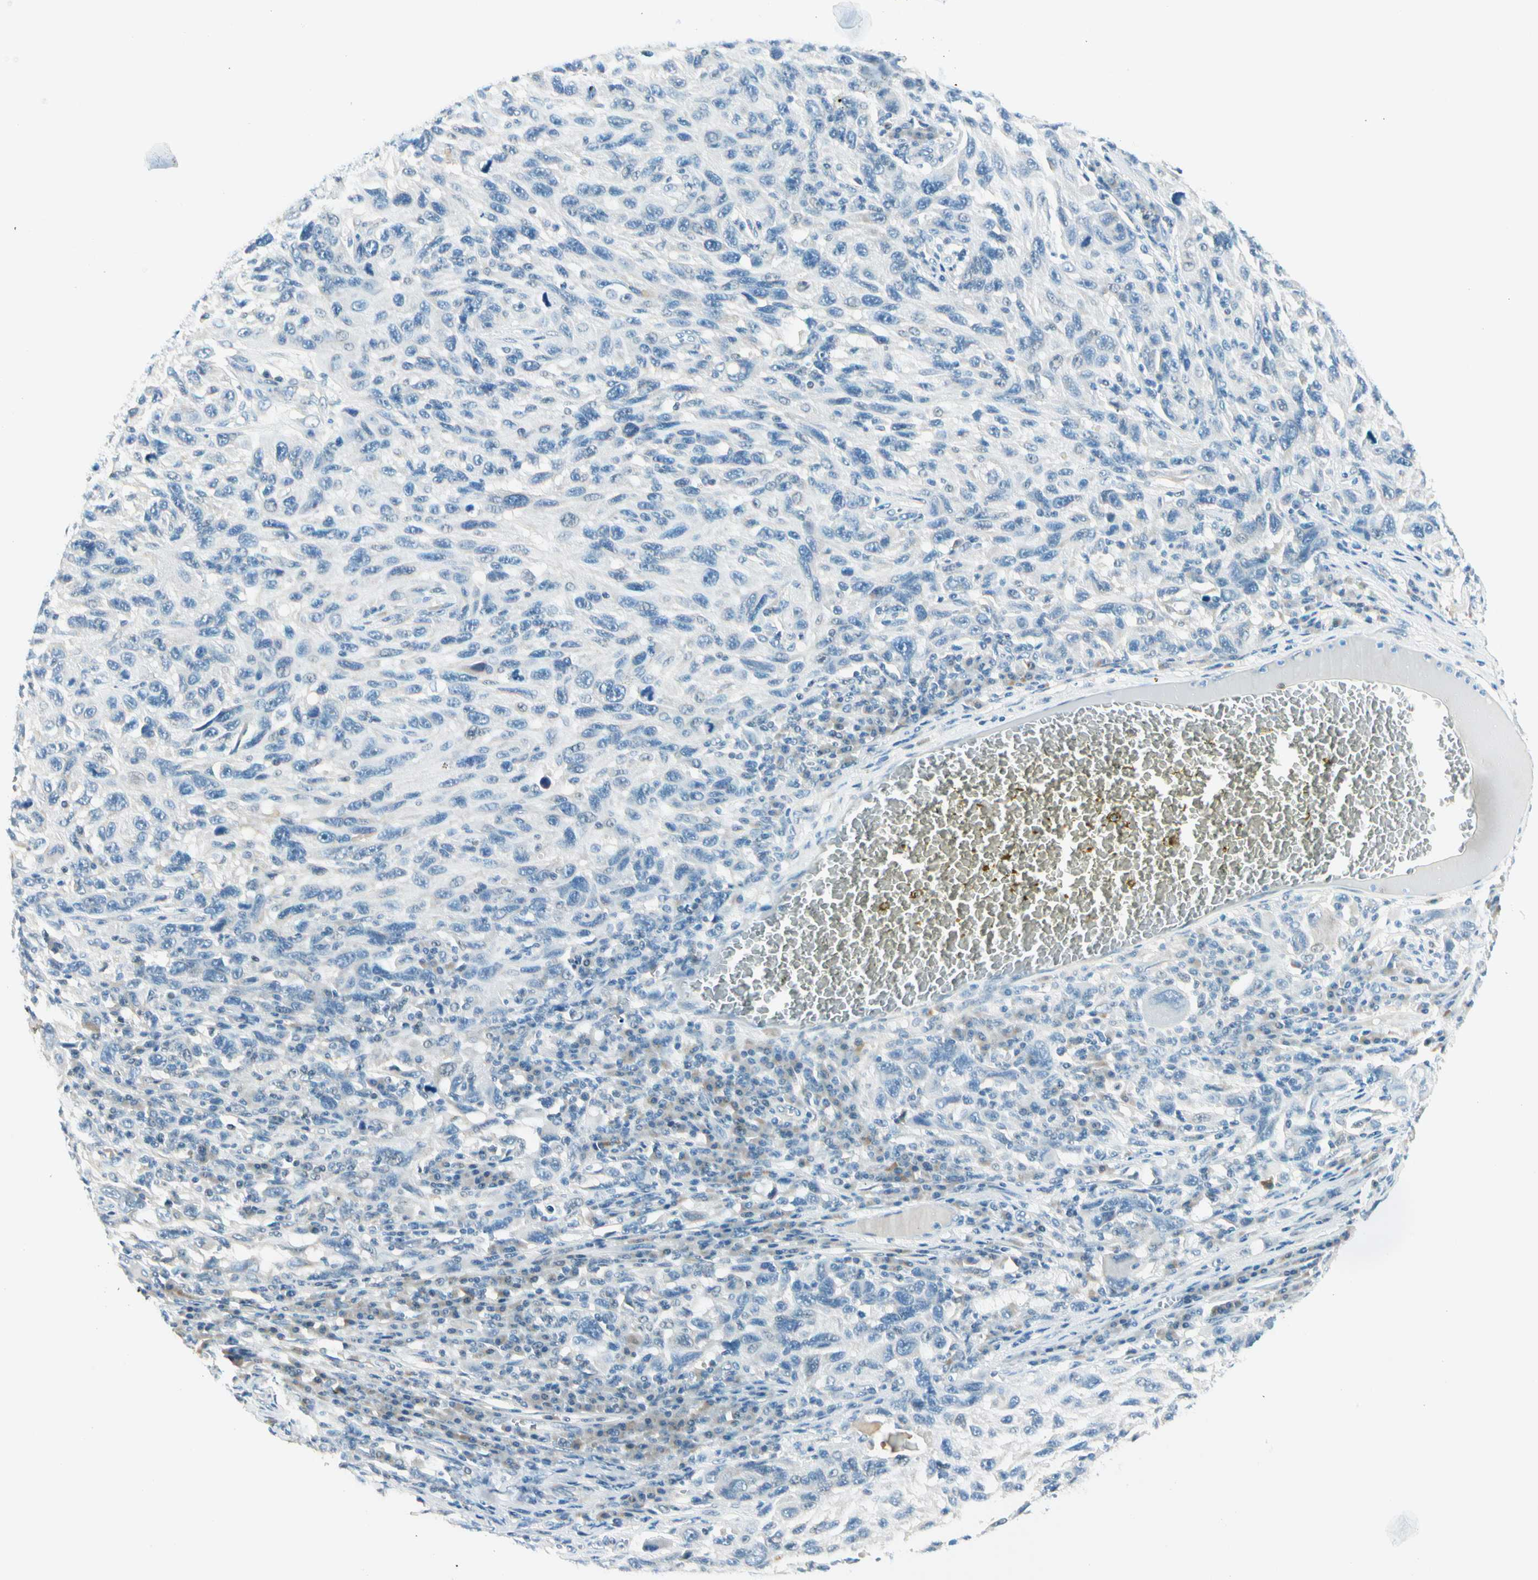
{"staining": {"intensity": "negative", "quantity": "none", "location": "none"}, "tissue": "melanoma", "cell_type": "Tumor cells", "image_type": "cancer", "snomed": [{"axis": "morphology", "description": "Malignant melanoma, NOS"}, {"axis": "topography", "description": "Skin"}], "caption": "Tumor cells show no significant protein positivity in melanoma. The staining was performed using DAB to visualize the protein expression in brown, while the nuclei were stained in blue with hematoxylin (Magnification: 20x).", "gene": "ZSCAN1", "patient": {"sex": "male", "age": 53}}